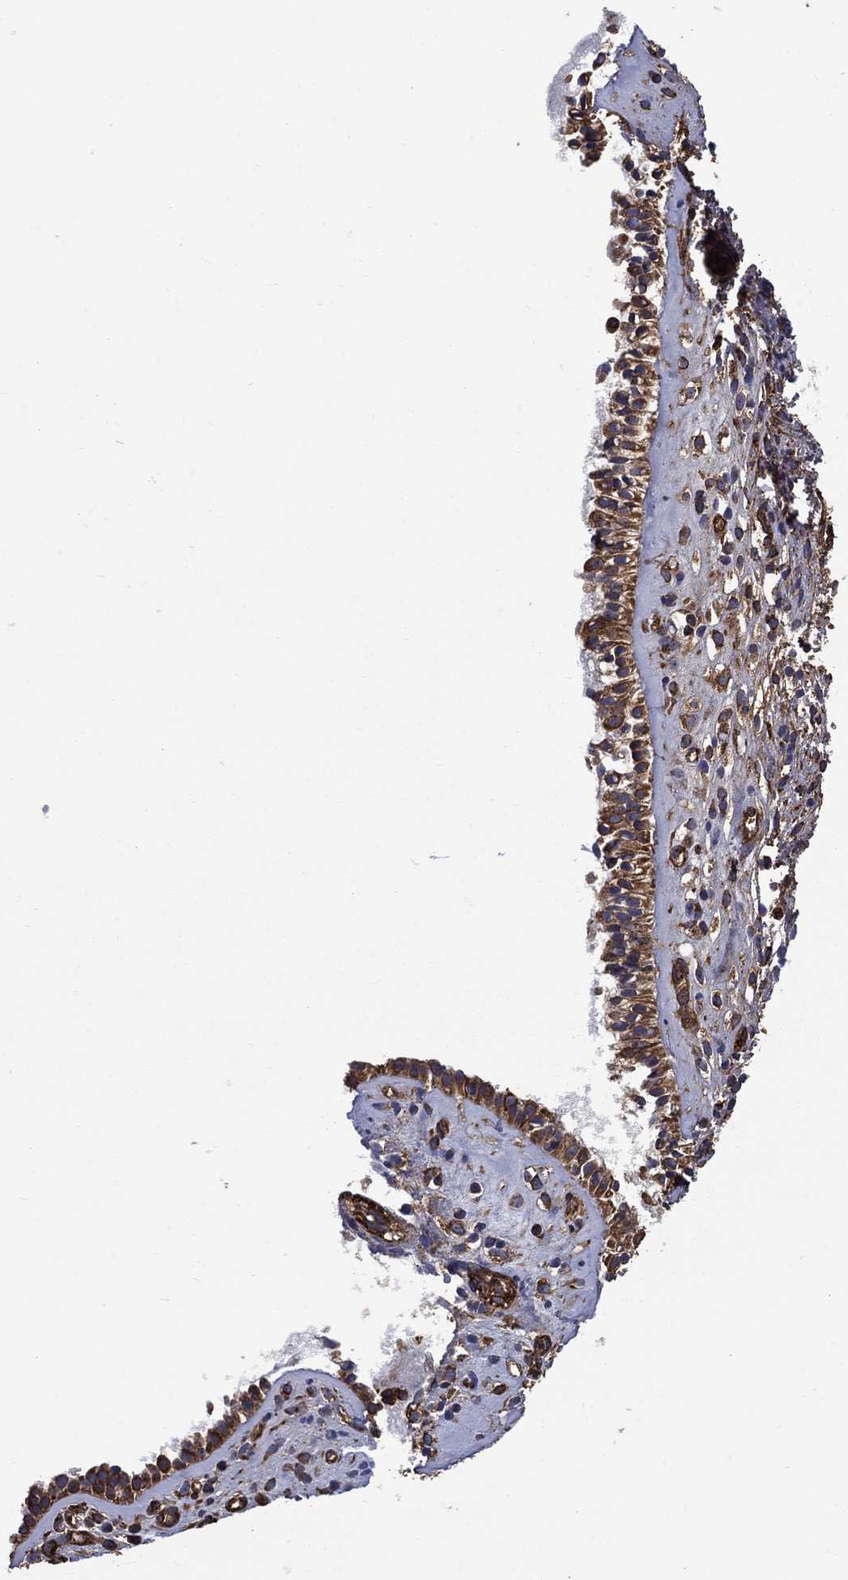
{"staining": {"intensity": "moderate", "quantity": ">75%", "location": "cytoplasmic/membranous"}, "tissue": "nasopharynx", "cell_type": "Respiratory epithelial cells", "image_type": "normal", "snomed": [{"axis": "morphology", "description": "Normal tissue, NOS"}, {"axis": "topography", "description": "Nasopharynx"}], "caption": "DAB immunohistochemical staining of normal nasopharynx demonstrates moderate cytoplasmic/membranous protein expression in approximately >75% of respiratory epithelial cells.", "gene": "CUTC", "patient": {"sex": "male", "age": 29}}